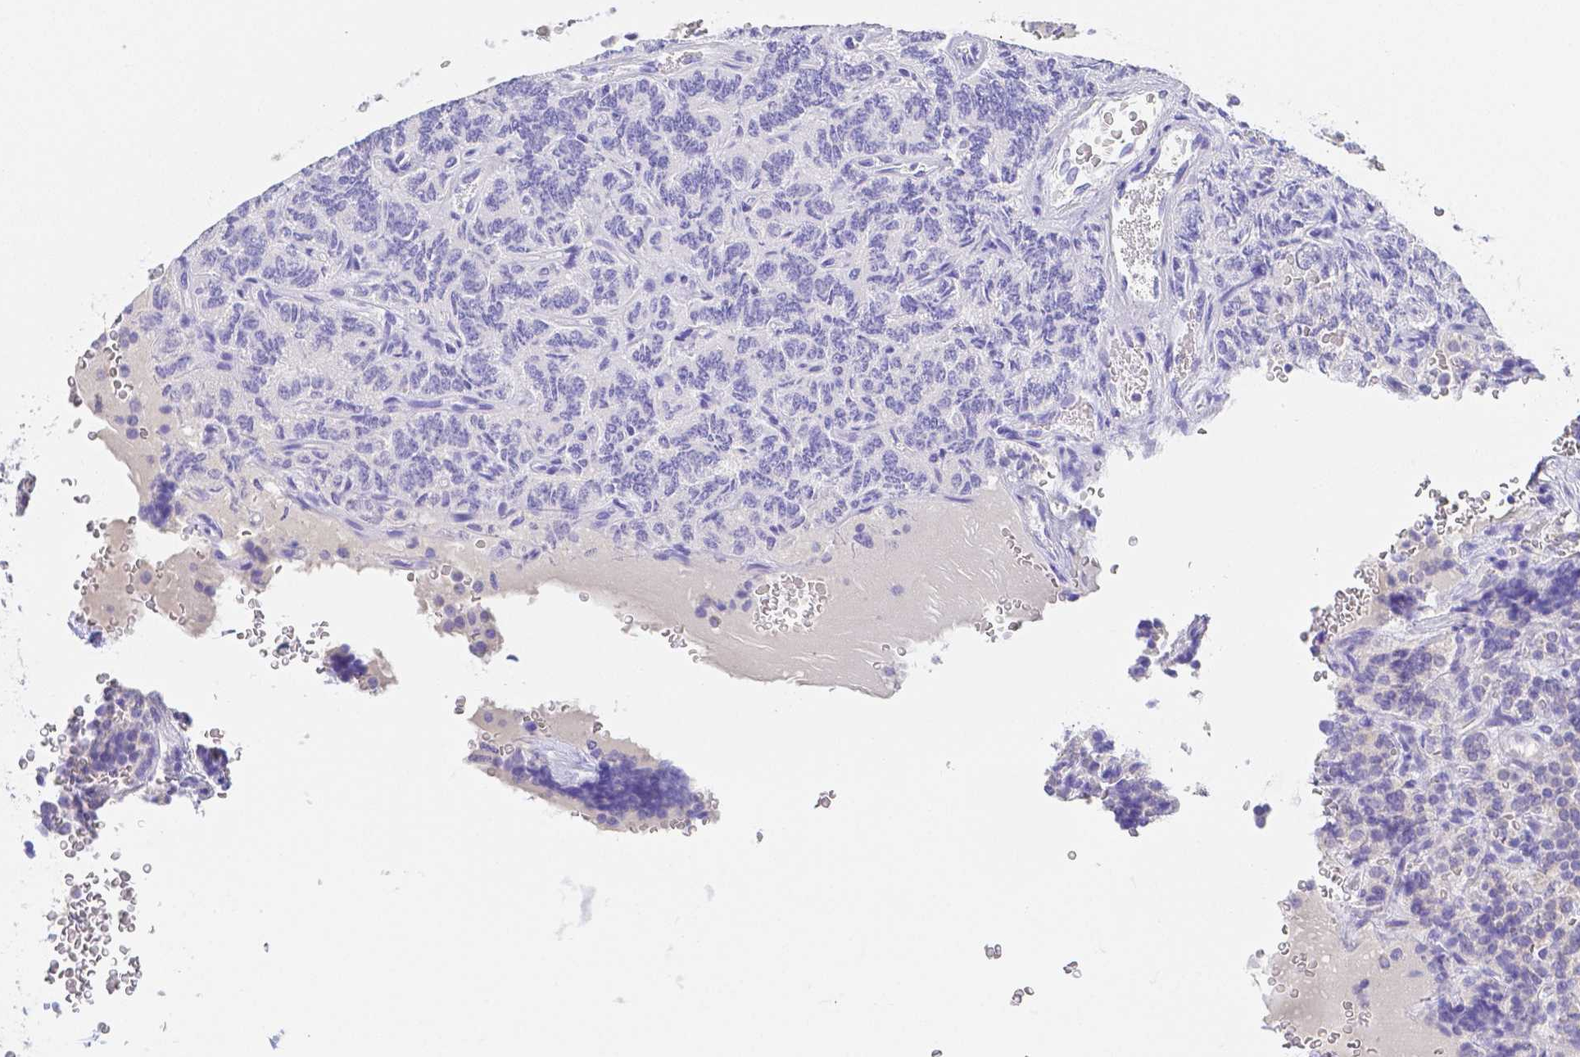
{"staining": {"intensity": "negative", "quantity": "none", "location": "none"}, "tissue": "carcinoid", "cell_type": "Tumor cells", "image_type": "cancer", "snomed": [{"axis": "morphology", "description": "Carcinoid, malignant, NOS"}, {"axis": "topography", "description": "Pancreas"}], "caption": "Histopathology image shows no protein expression in tumor cells of carcinoid (malignant) tissue. (Stains: DAB immunohistochemistry with hematoxylin counter stain, Microscopy: brightfield microscopy at high magnification).", "gene": "ZG16B", "patient": {"sex": "male", "age": 36}}